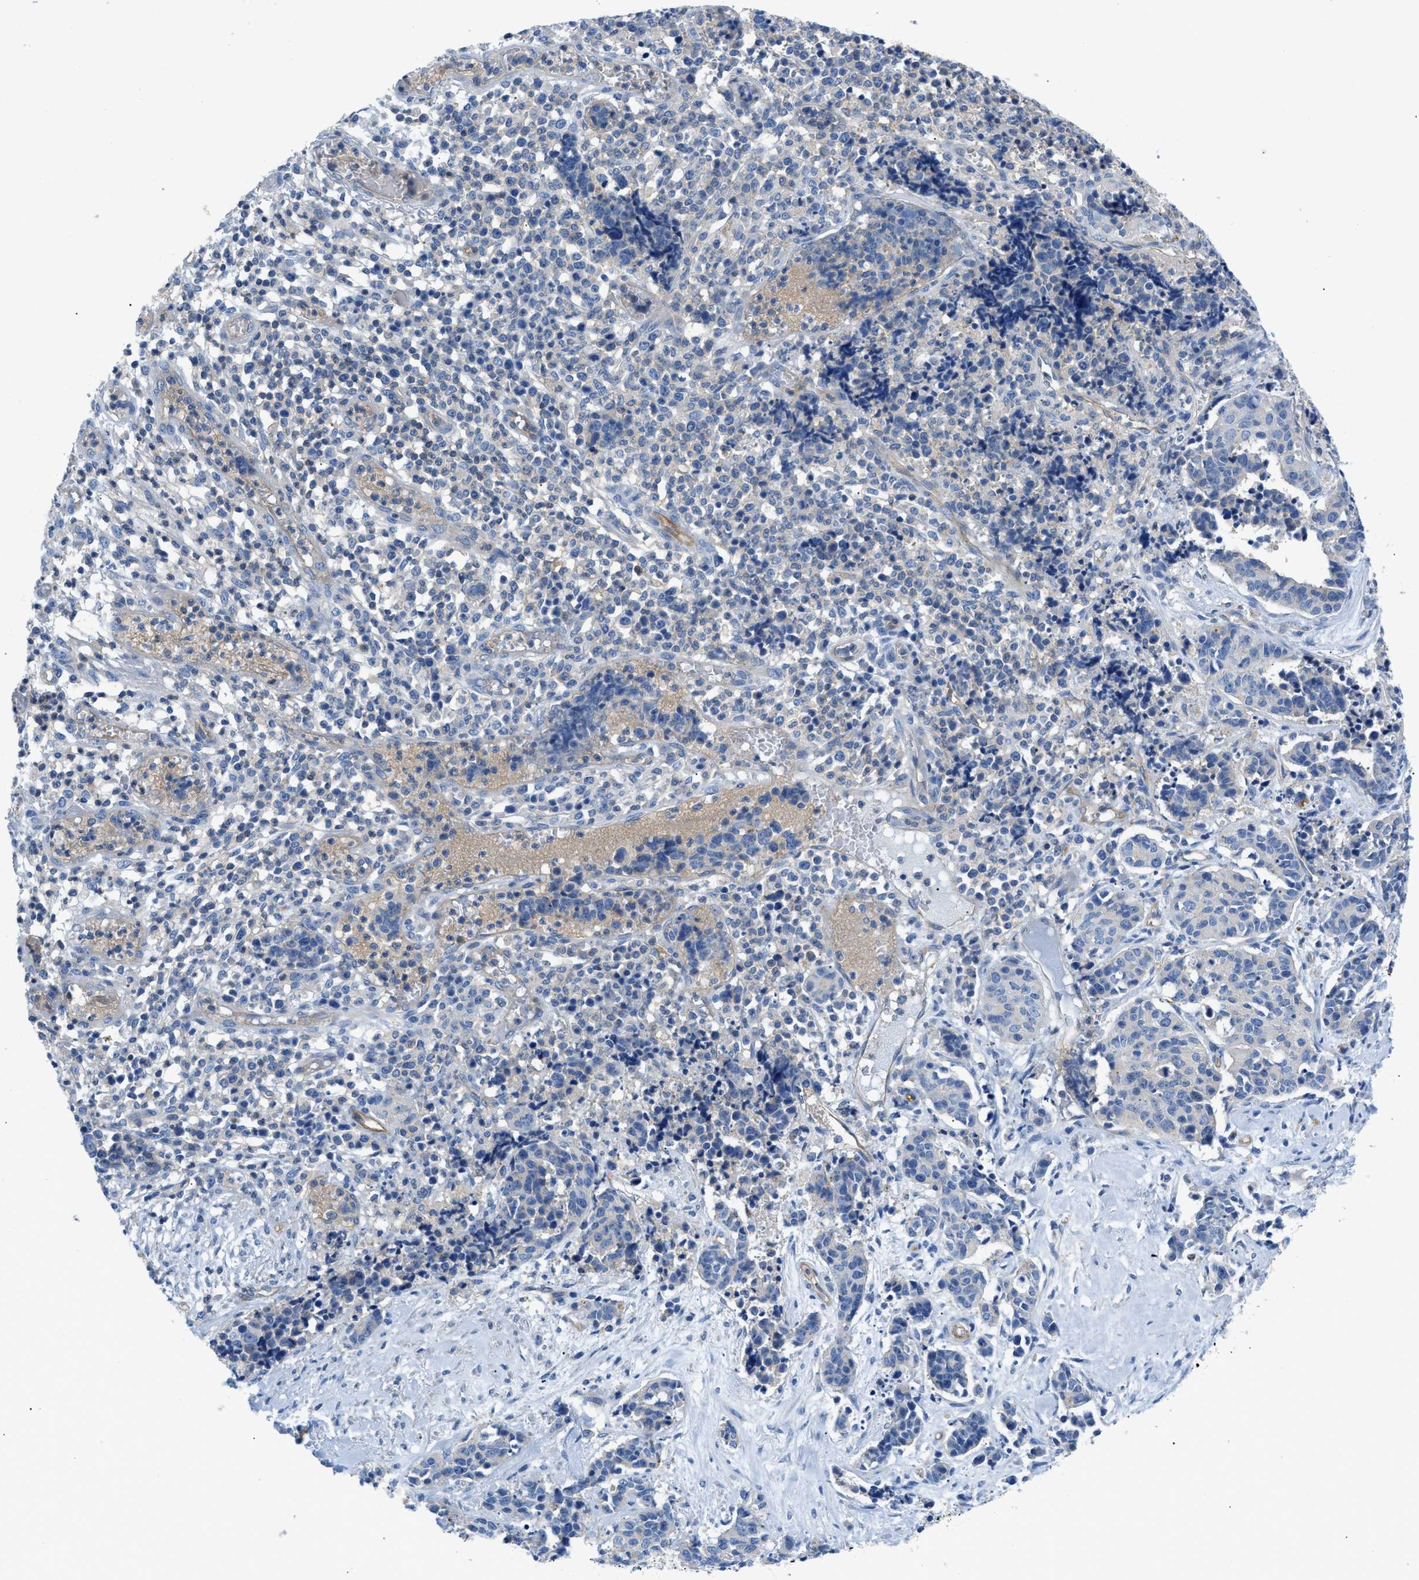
{"staining": {"intensity": "weak", "quantity": "<25%", "location": "cytoplasmic/membranous"}, "tissue": "cervical cancer", "cell_type": "Tumor cells", "image_type": "cancer", "snomed": [{"axis": "morphology", "description": "Squamous cell carcinoma, NOS"}, {"axis": "topography", "description": "Cervix"}], "caption": "There is no significant positivity in tumor cells of cervical squamous cell carcinoma.", "gene": "ORAI1", "patient": {"sex": "female", "age": 35}}